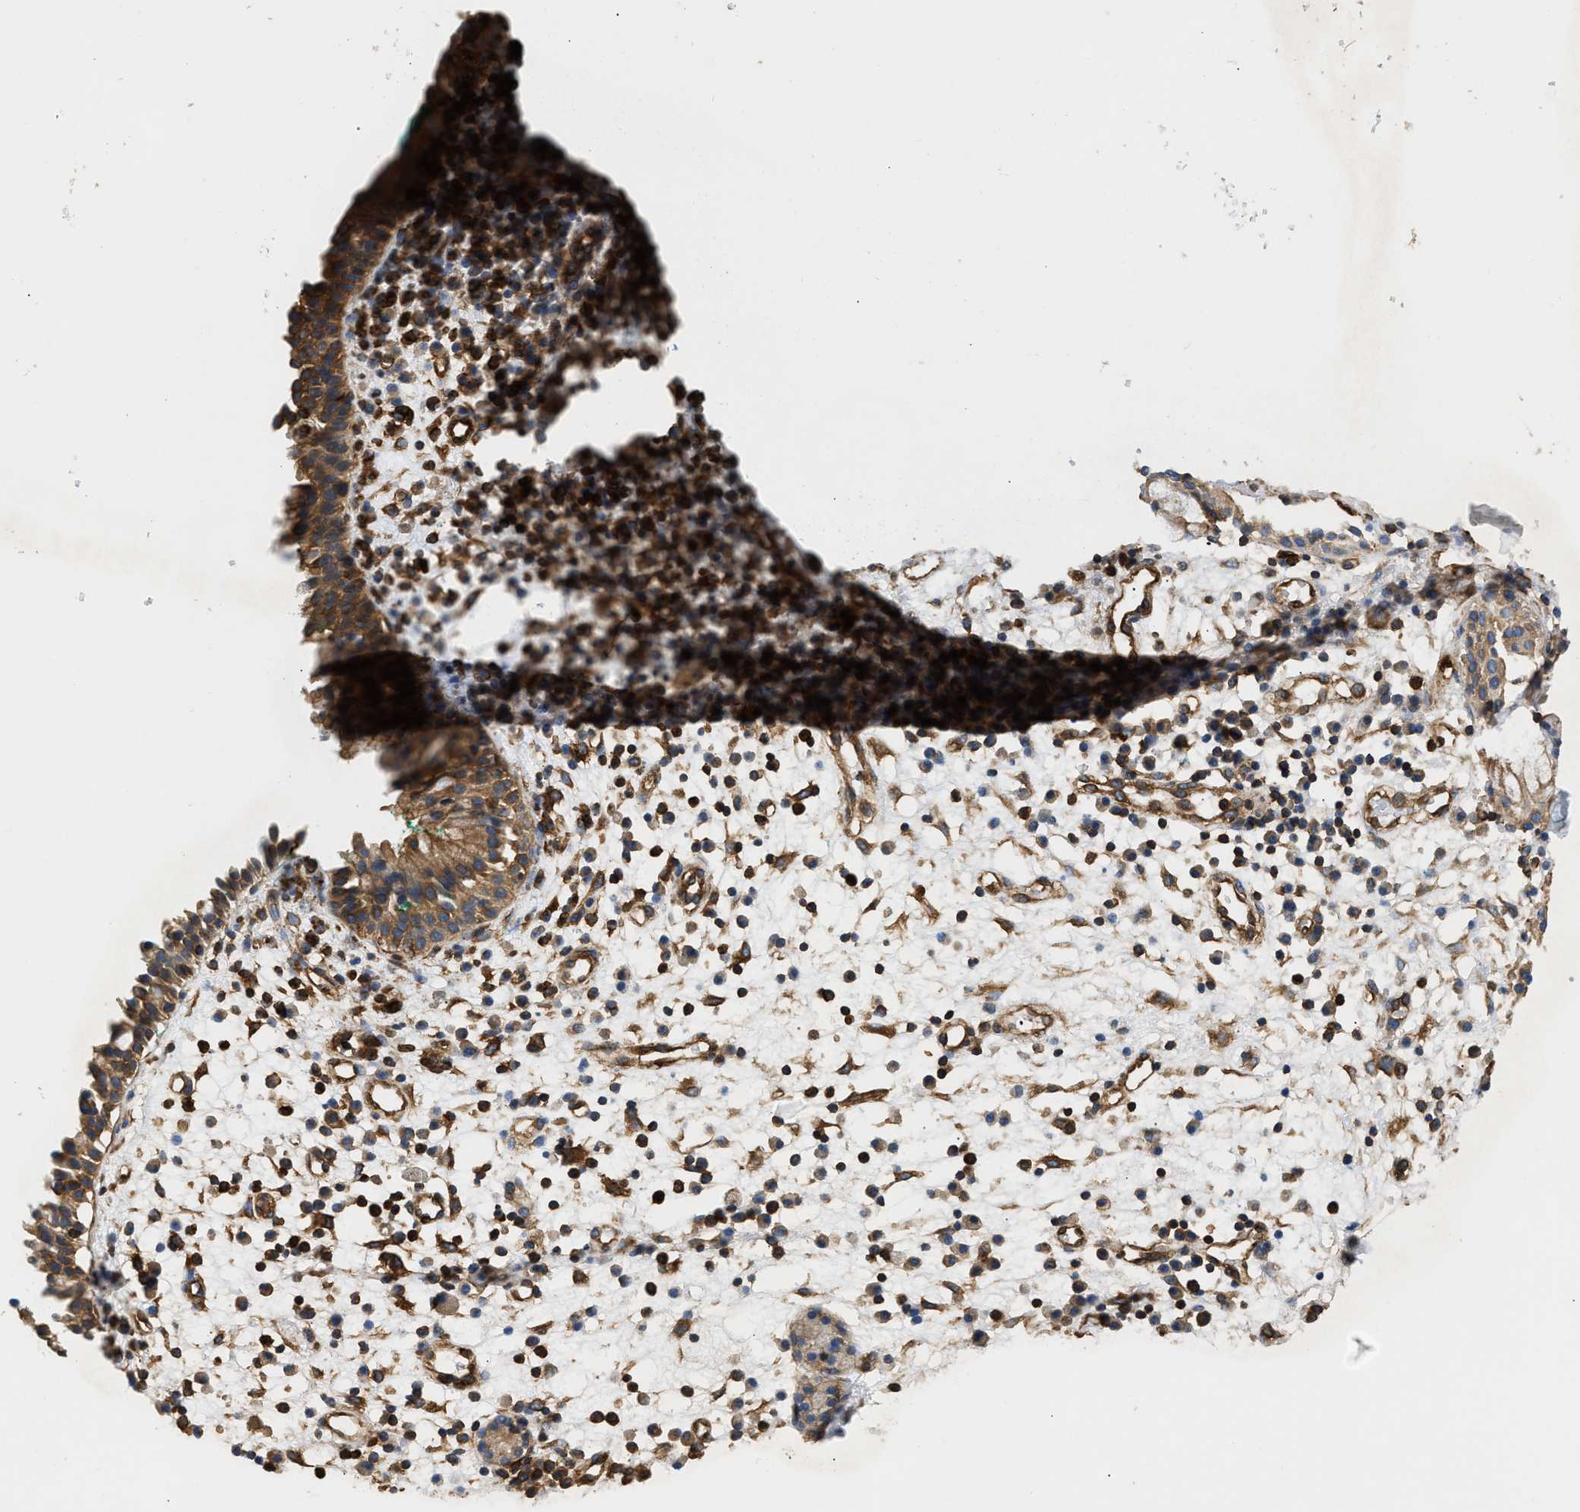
{"staining": {"intensity": "moderate", "quantity": ">75%", "location": "cytoplasmic/membranous"}, "tissue": "nasopharynx", "cell_type": "Respiratory epithelial cells", "image_type": "normal", "snomed": [{"axis": "morphology", "description": "Normal tissue, NOS"}, {"axis": "morphology", "description": "Basal cell carcinoma"}, {"axis": "topography", "description": "Cartilage tissue"}, {"axis": "topography", "description": "Nasopharynx"}, {"axis": "topography", "description": "Oral tissue"}], "caption": "Immunohistochemistry staining of benign nasopharynx, which exhibits medium levels of moderate cytoplasmic/membranous expression in approximately >75% of respiratory epithelial cells indicating moderate cytoplasmic/membranous protein staining. The staining was performed using DAB (brown) for protein detection and nuclei were counterstained in hematoxylin (blue).", "gene": "SAMD9L", "patient": {"sex": "female", "age": 77}}